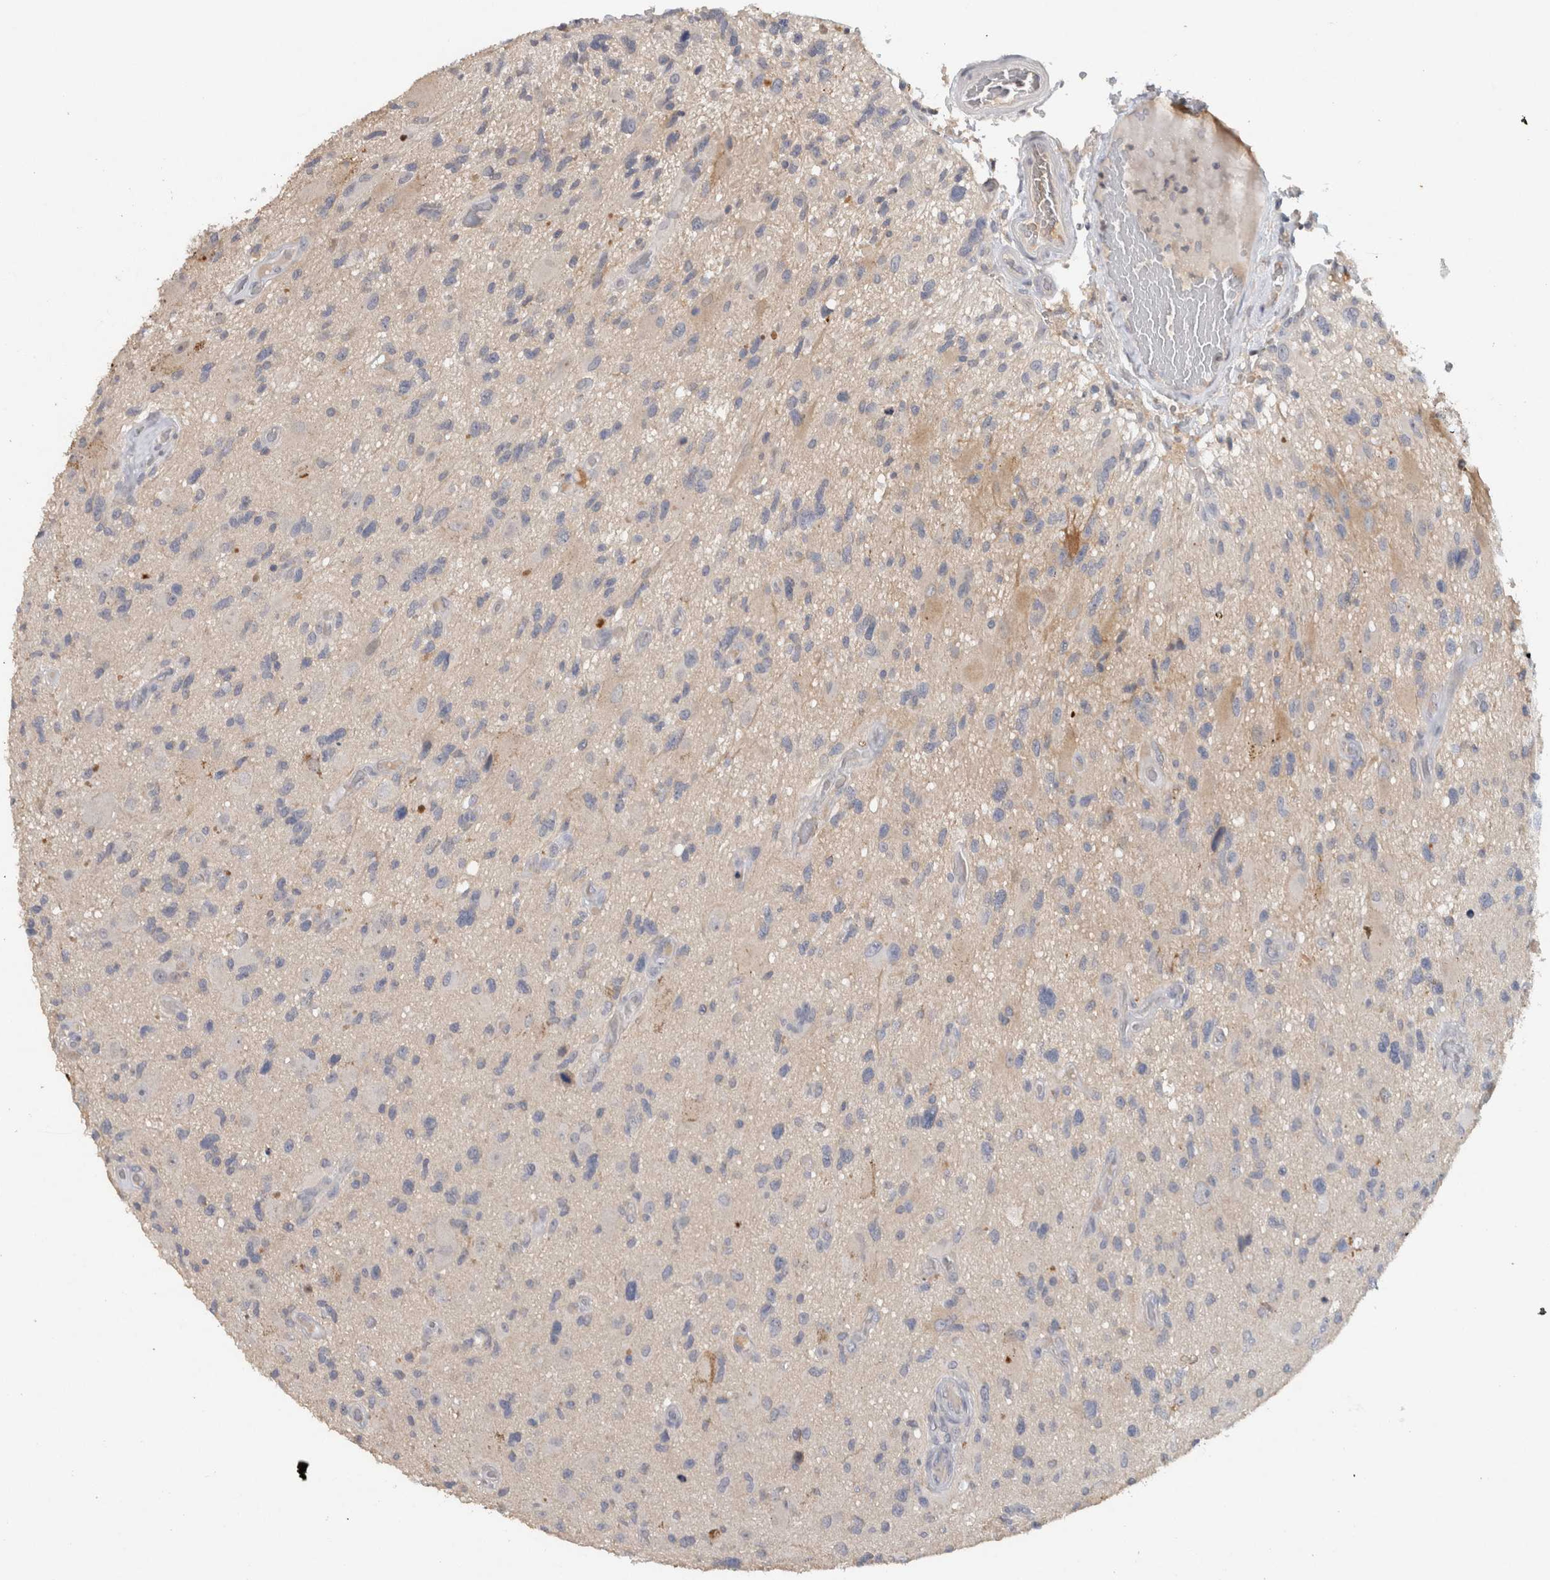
{"staining": {"intensity": "negative", "quantity": "none", "location": "none"}, "tissue": "glioma", "cell_type": "Tumor cells", "image_type": "cancer", "snomed": [{"axis": "morphology", "description": "Glioma, malignant, High grade"}, {"axis": "topography", "description": "Brain"}], "caption": "Tumor cells show no significant staining in glioma.", "gene": "HEXD", "patient": {"sex": "male", "age": 33}}